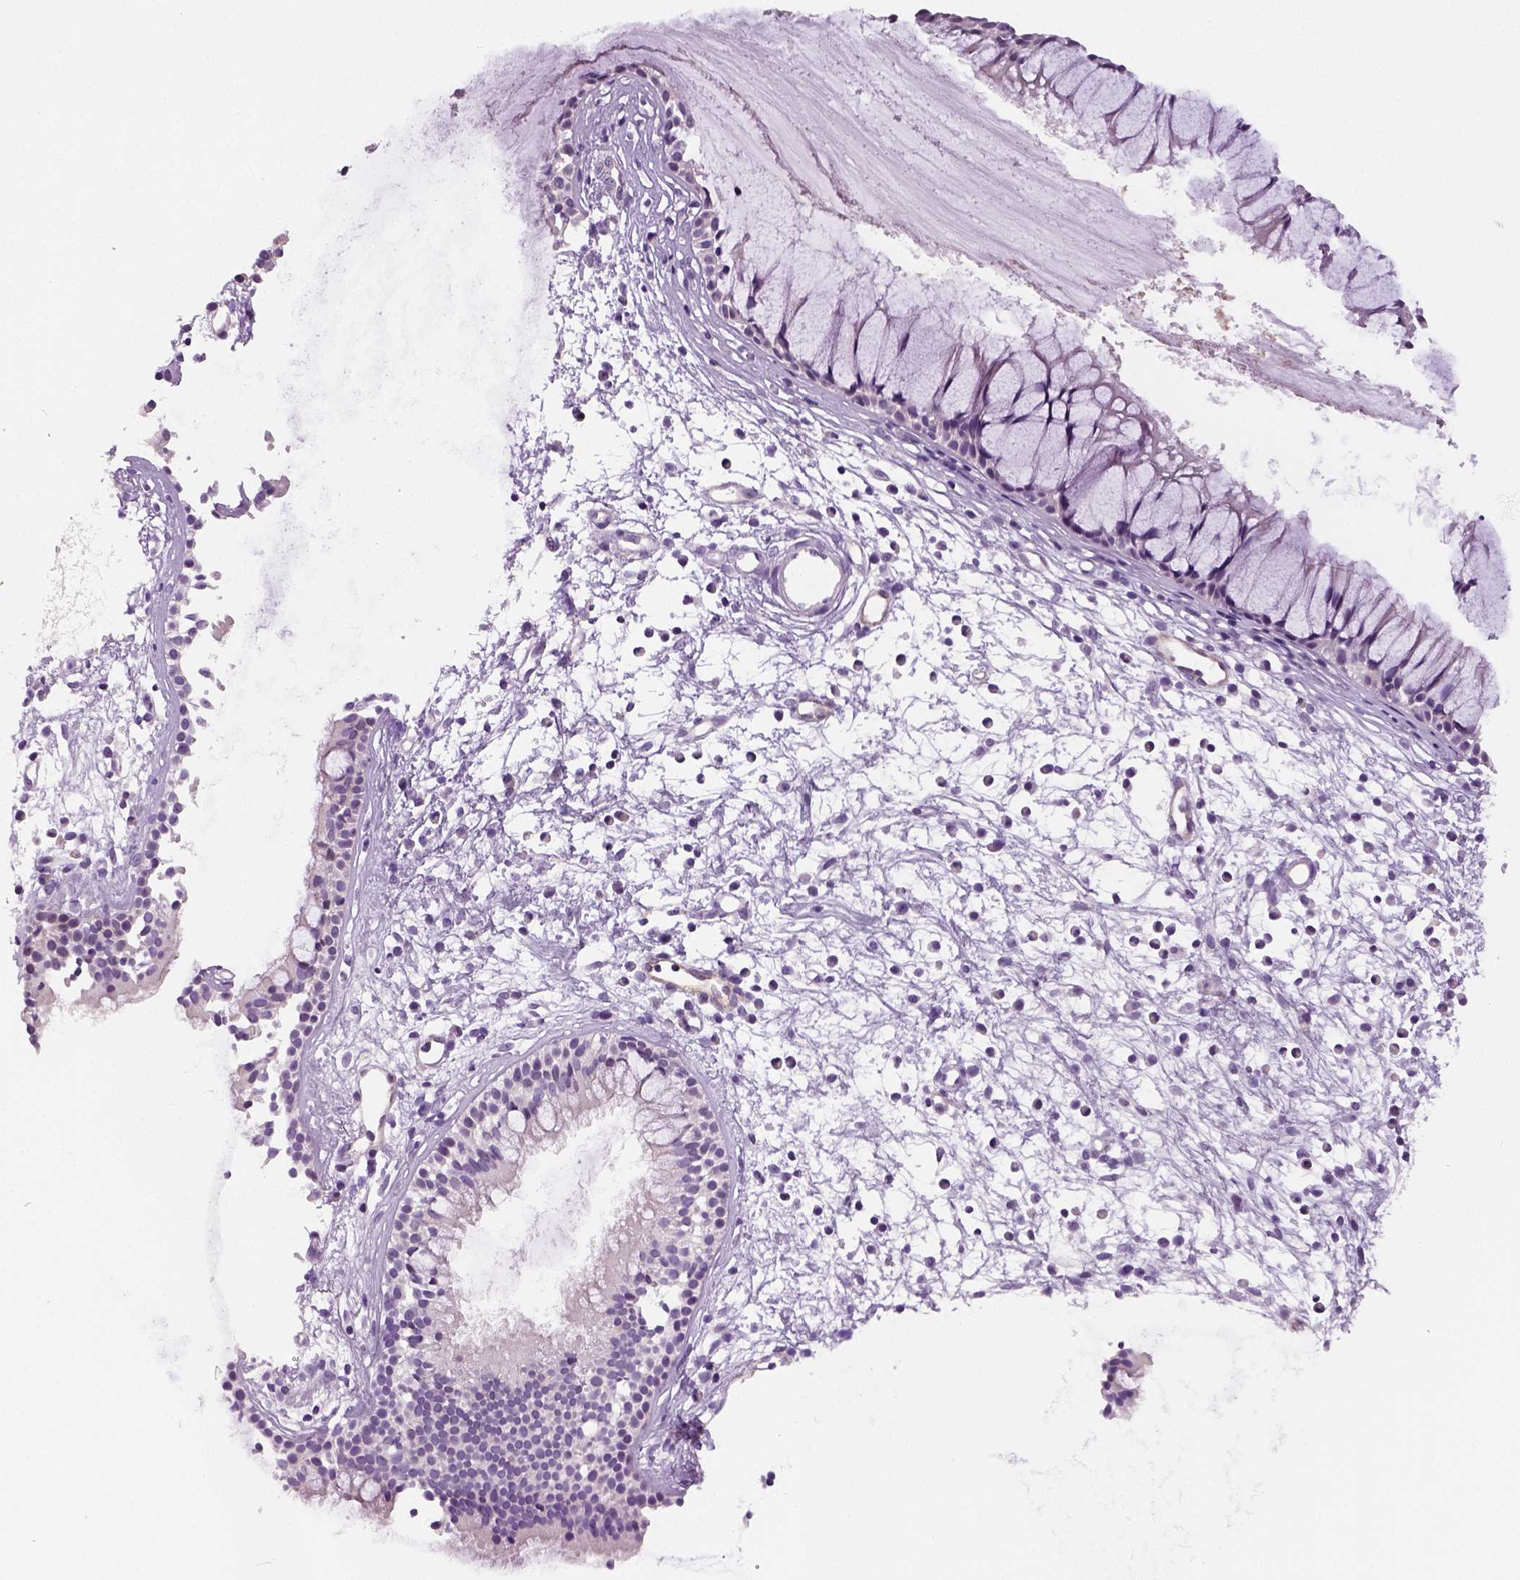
{"staining": {"intensity": "negative", "quantity": "none", "location": "none"}, "tissue": "nasopharynx", "cell_type": "Respiratory epithelial cells", "image_type": "normal", "snomed": [{"axis": "morphology", "description": "Normal tissue, NOS"}, {"axis": "topography", "description": "Nasopharynx"}], "caption": "Immunohistochemical staining of normal nasopharynx exhibits no significant expression in respiratory epithelial cells.", "gene": "ENSG00000250349", "patient": {"sex": "male", "age": 77}}